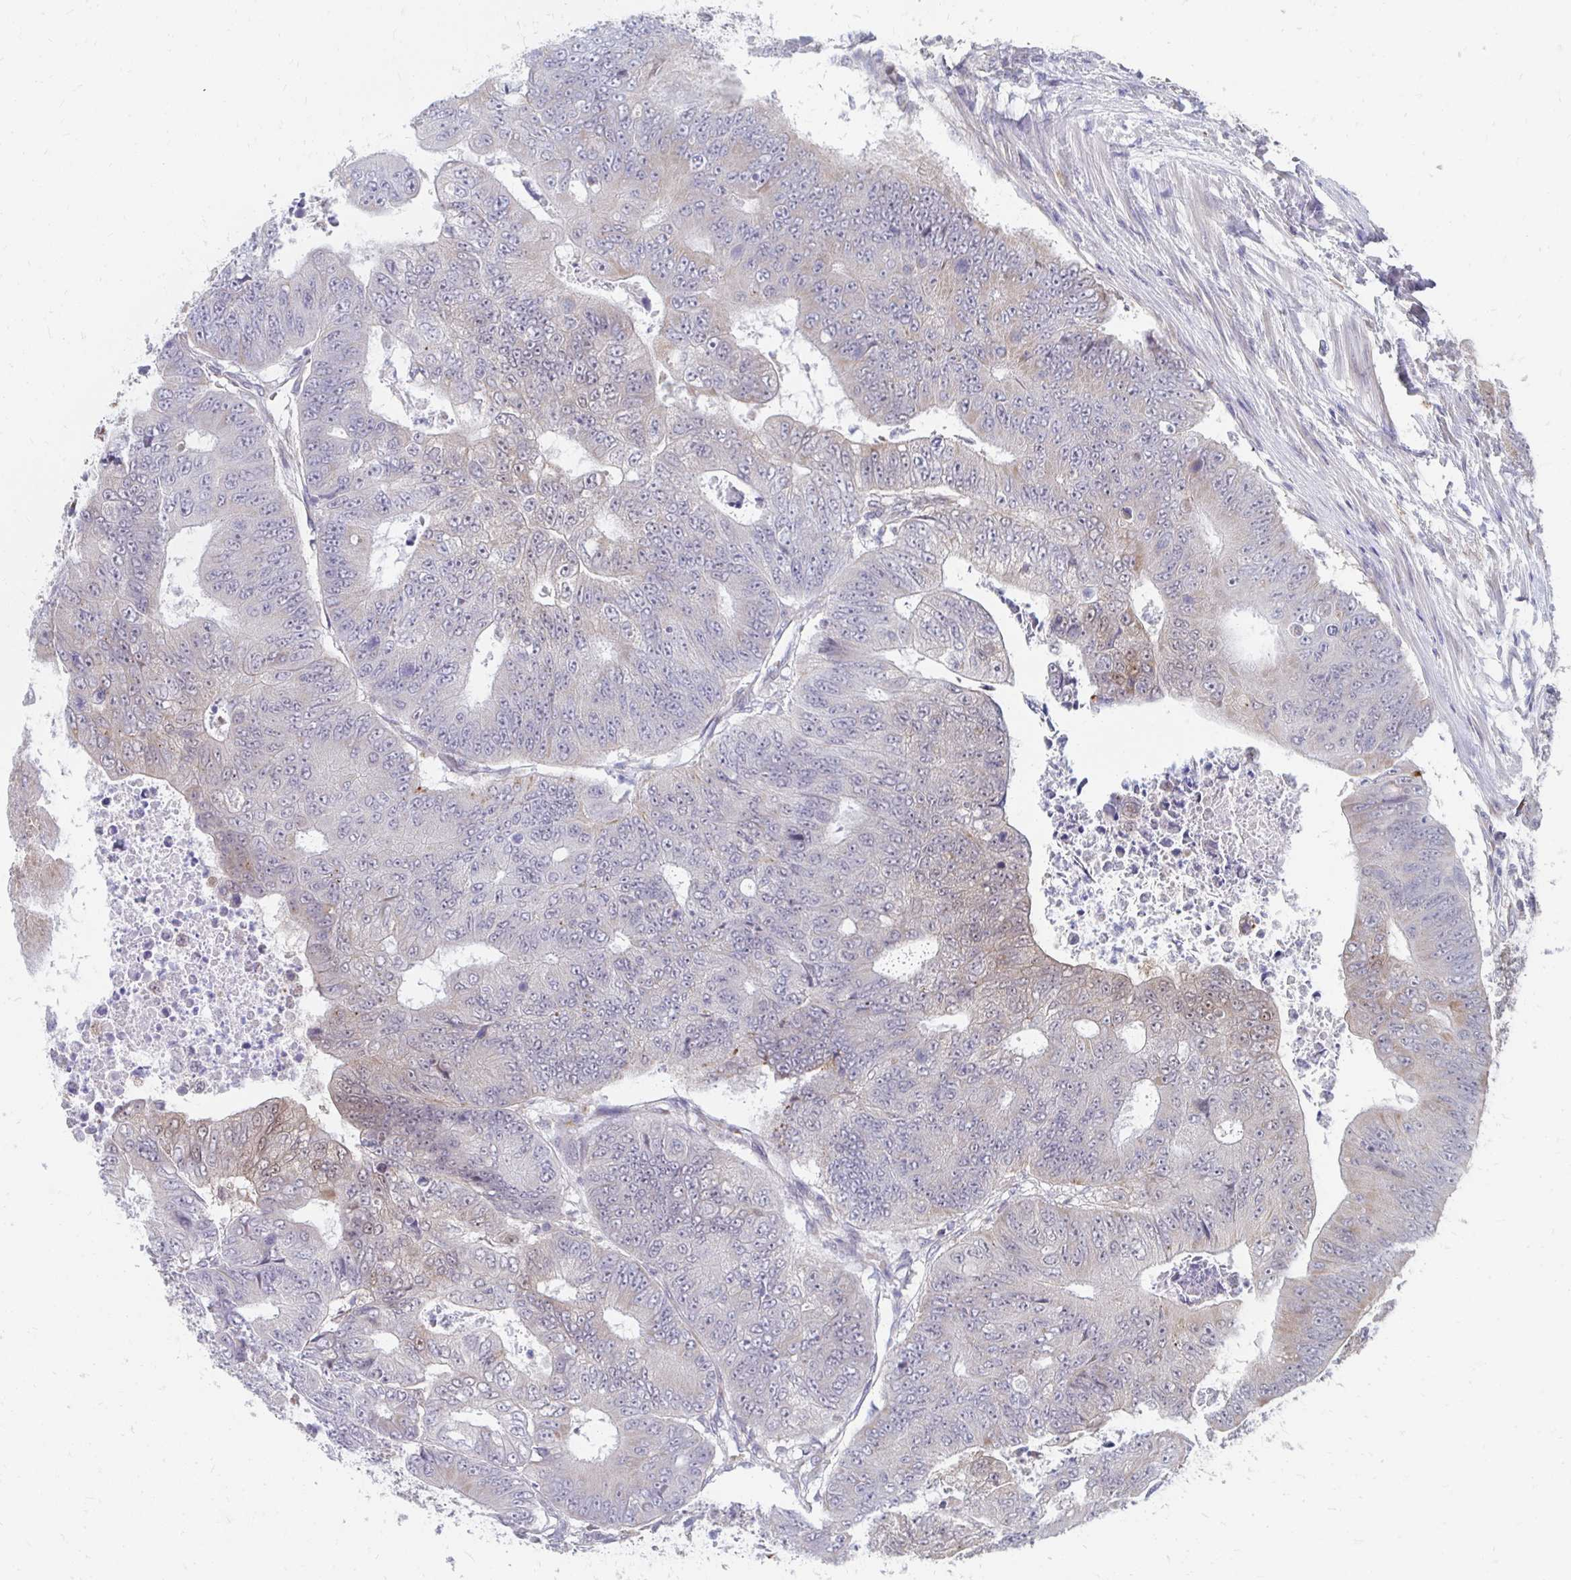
{"staining": {"intensity": "weak", "quantity": "25%-75%", "location": "cytoplasmic/membranous"}, "tissue": "colorectal cancer", "cell_type": "Tumor cells", "image_type": "cancer", "snomed": [{"axis": "morphology", "description": "Adenocarcinoma, NOS"}, {"axis": "topography", "description": "Colon"}], "caption": "A brown stain shows weak cytoplasmic/membranous staining of a protein in human colorectal adenocarcinoma tumor cells. The staining is performed using DAB brown chromogen to label protein expression. The nuclei are counter-stained blue using hematoxylin.", "gene": "PABIR3", "patient": {"sex": "female", "age": 48}}